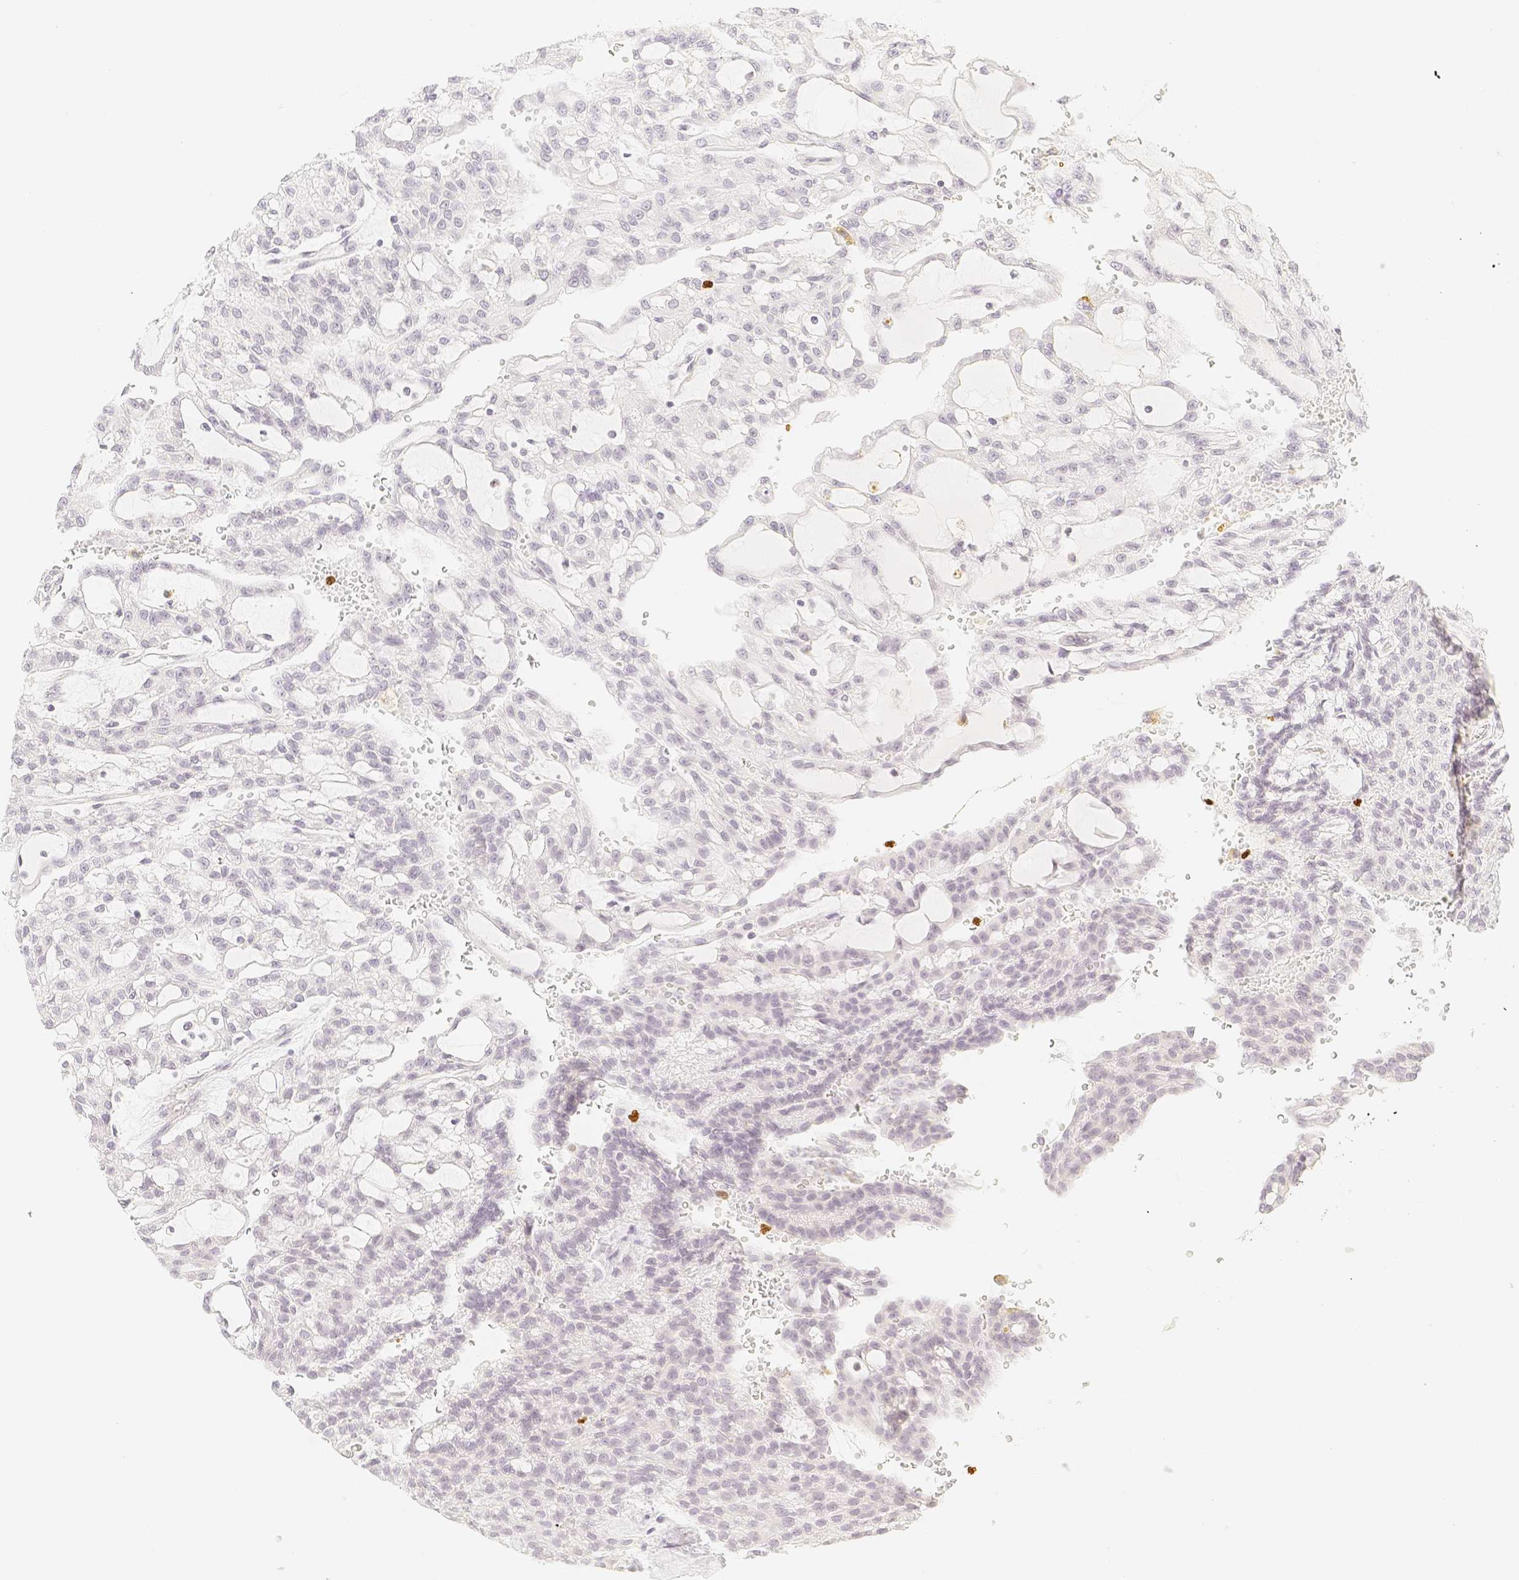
{"staining": {"intensity": "negative", "quantity": "none", "location": "none"}, "tissue": "renal cancer", "cell_type": "Tumor cells", "image_type": "cancer", "snomed": [{"axis": "morphology", "description": "Adenocarcinoma, NOS"}, {"axis": "topography", "description": "Kidney"}], "caption": "A high-resolution photomicrograph shows immunohistochemistry staining of renal cancer (adenocarcinoma), which displays no significant staining in tumor cells. (DAB (3,3'-diaminobenzidine) immunohistochemistry with hematoxylin counter stain).", "gene": "PADI4", "patient": {"sex": "male", "age": 63}}